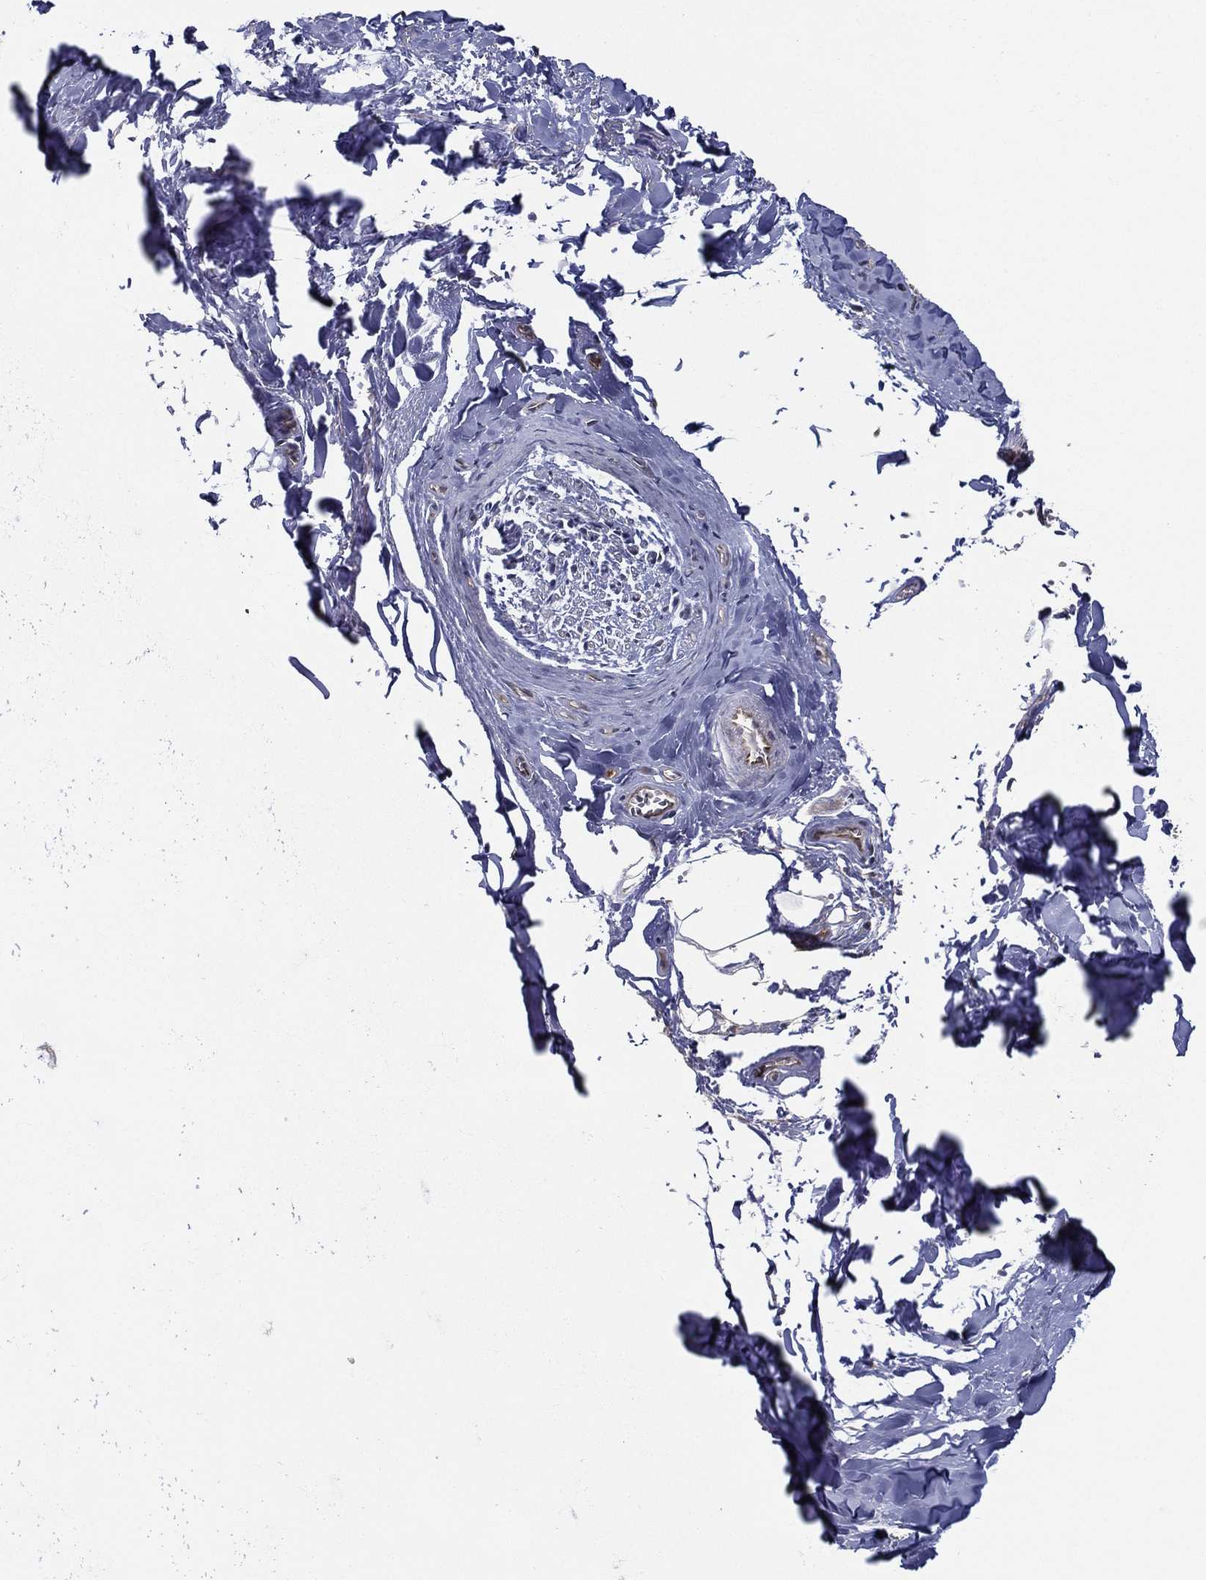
{"staining": {"intensity": "negative", "quantity": "none", "location": "none"}, "tissue": "soft tissue", "cell_type": "Fibroblasts", "image_type": "normal", "snomed": [{"axis": "morphology", "description": "Normal tissue, NOS"}, {"axis": "morphology", "description": "Squamous cell carcinoma, NOS"}, {"axis": "topography", "description": "Cartilage tissue"}, {"axis": "topography", "description": "Lung"}], "caption": "Soft tissue stained for a protein using immunohistochemistry reveals no expression fibroblasts.", "gene": "UACA", "patient": {"sex": "male", "age": 66}}